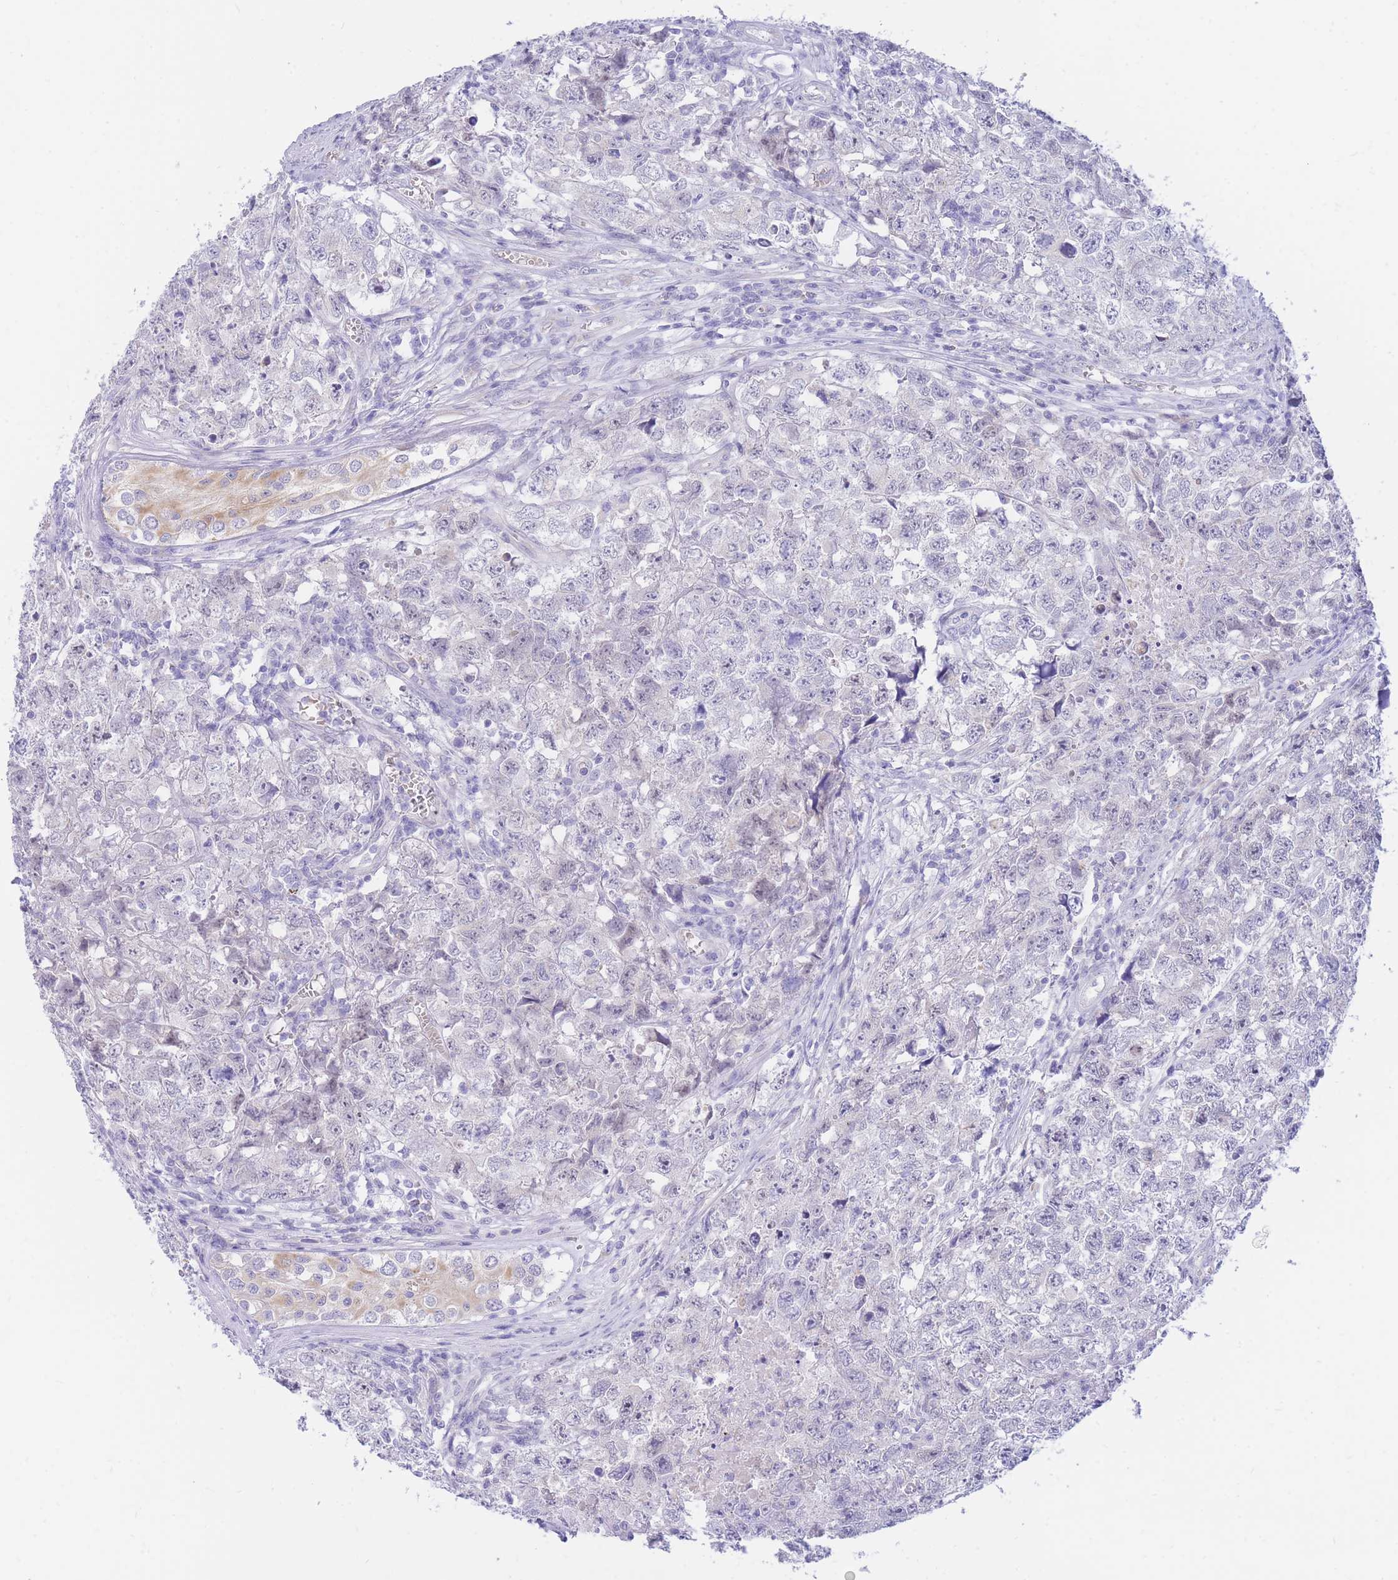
{"staining": {"intensity": "negative", "quantity": "none", "location": "none"}, "tissue": "testis cancer", "cell_type": "Tumor cells", "image_type": "cancer", "snomed": [{"axis": "morphology", "description": "Carcinoma, Embryonal, NOS"}, {"axis": "topography", "description": "Testis"}], "caption": "Testis cancer was stained to show a protein in brown. There is no significant expression in tumor cells. (DAB (3,3'-diaminobenzidine) immunohistochemistry with hematoxylin counter stain).", "gene": "SSUH2", "patient": {"sex": "male", "age": 22}}